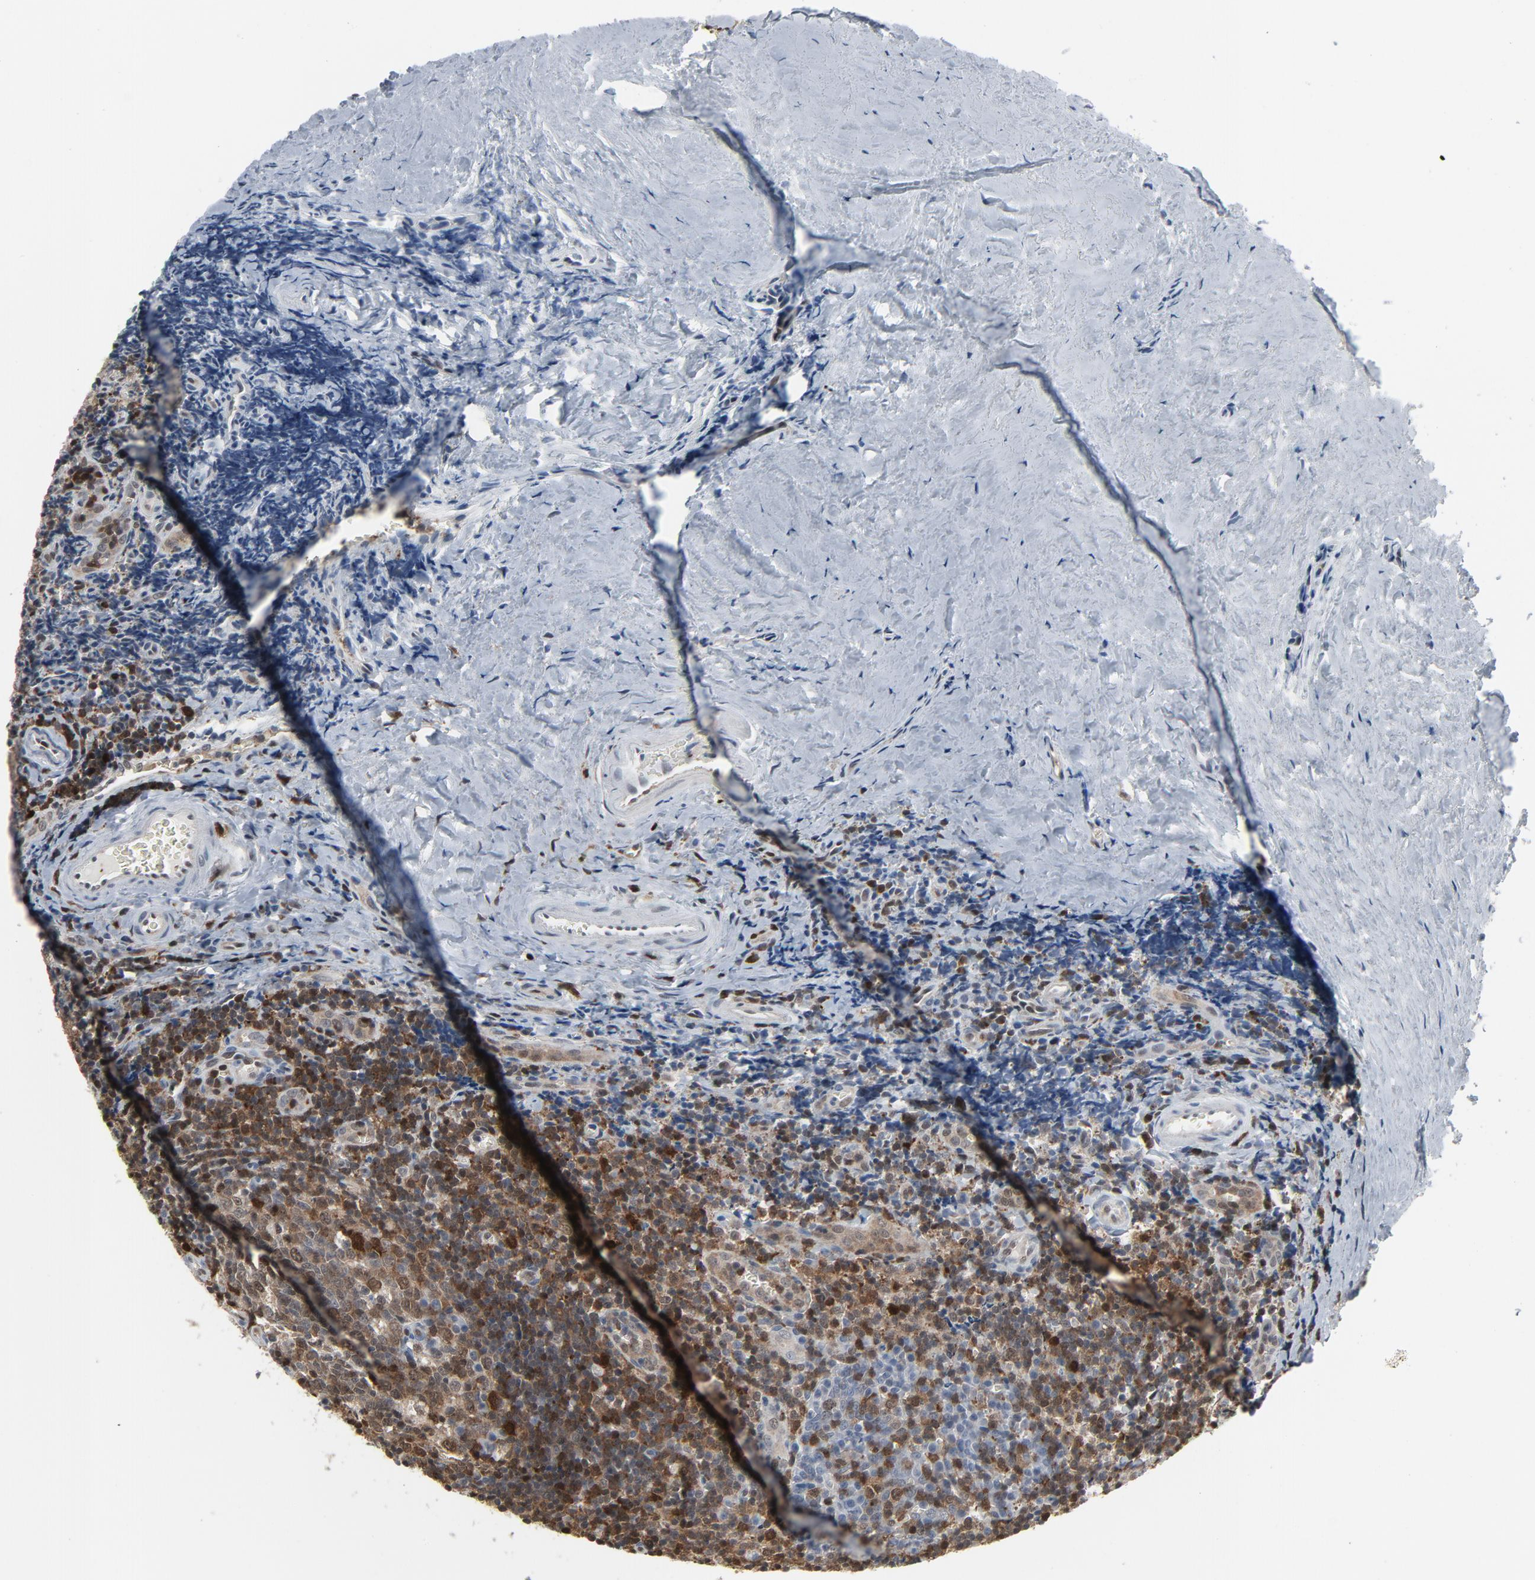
{"staining": {"intensity": "moderate", "quantity": ">75%", "location": "cytoplasmic/membranous"}, "tissue": "tonsil", "cell_type": "Germinal center cells", "image_type": "normal", "snomed": [{"axis": "morphology", "description": "Normal tissue, NOS"}, {"axis": "topography", "description": "Tonsil"}], "caption": "IHC image of benign human tonsil stained for a protein (brown), which exhibits medium levels of moderate cytoplasmic/membranous positivity in approximately >75% of germinal center cells.", "gene": "STAT5A", "patient": {"sex": "male", "age": 20}}